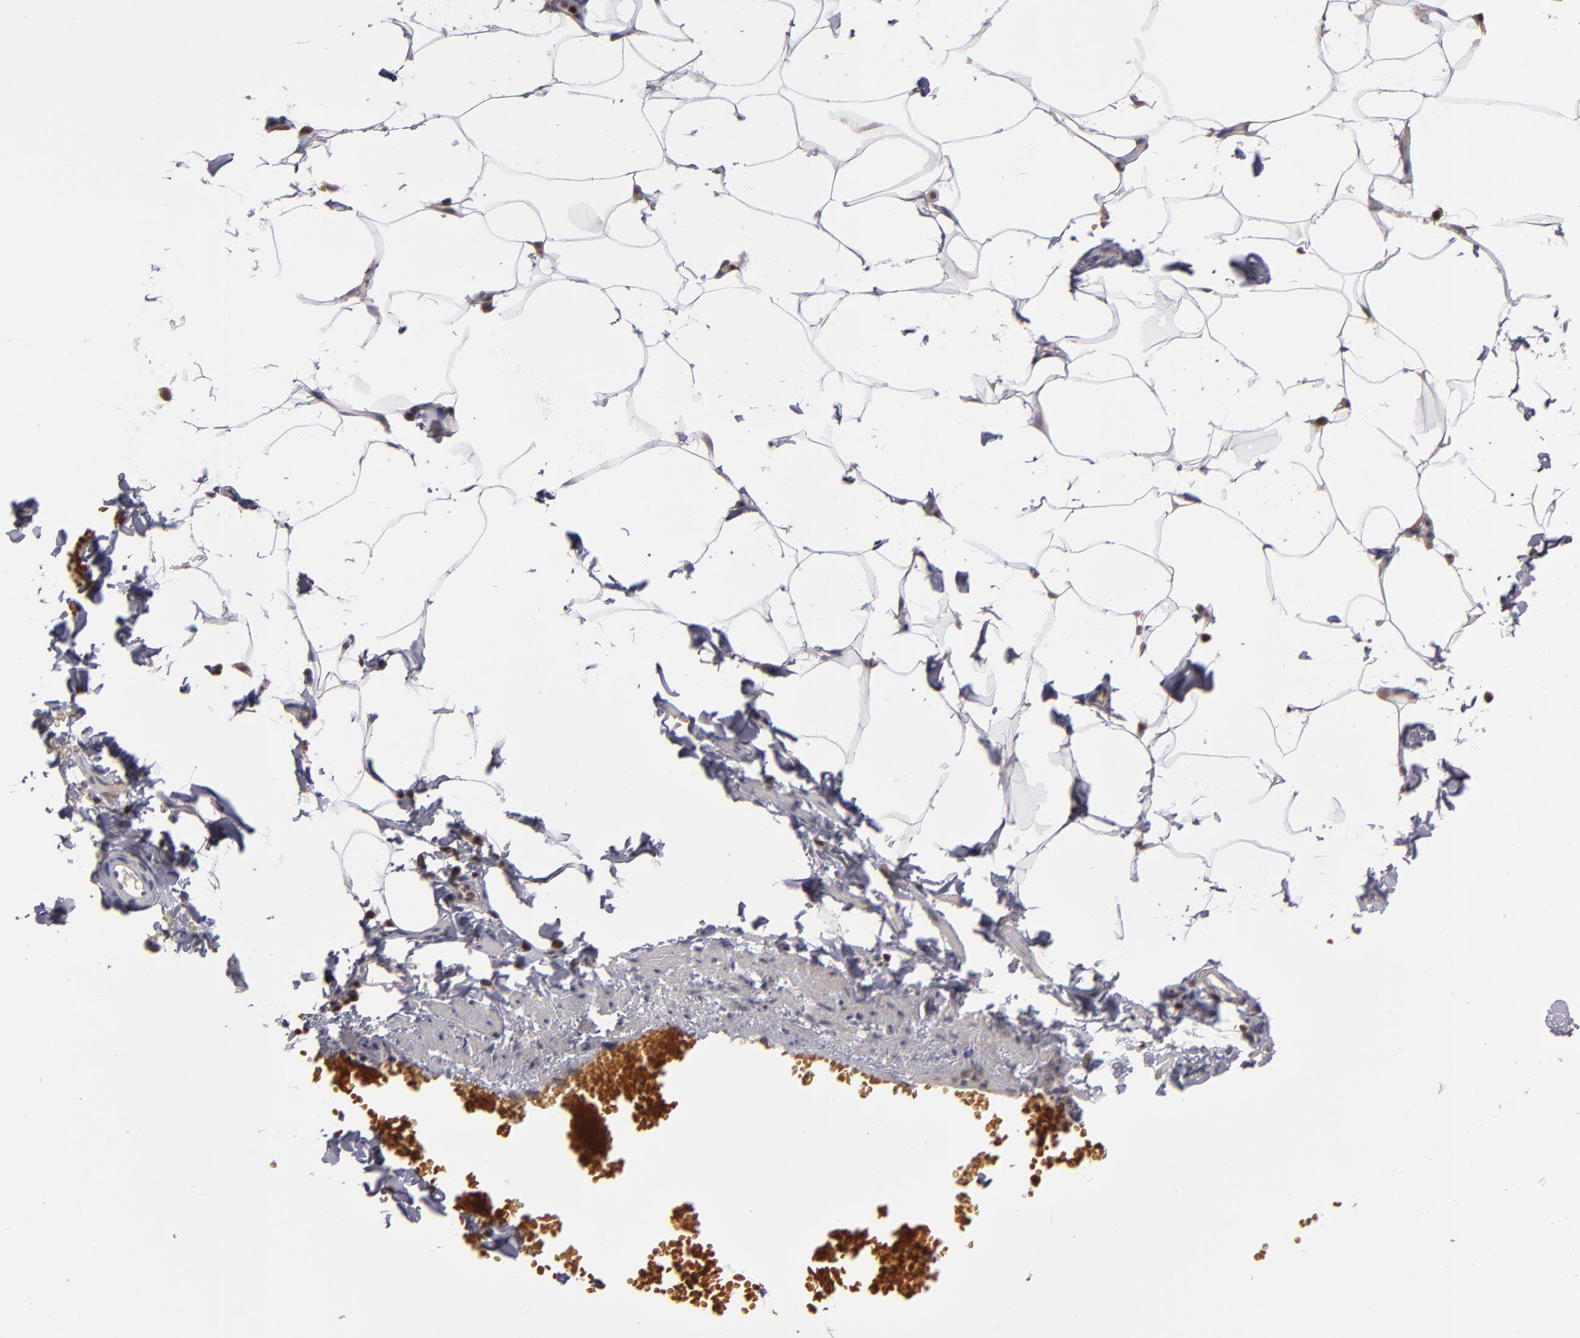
{"staining": {"intensity": "negative", "quantity": "none", "location": "none"}, "tissue": "adipose tissue", "cell_type": "Adipocytes", "image_type": "normal", "snomed": [{"axis": "morphology", "description": "Normal tissue, NOS"}, {"axis": "topography", "description": "Vascular tissue"}], "caption": "Adipocytes are negative for brown protein staining in normal adipose tissue.", "gene": "CASP1", "patient": {"sex": "male", "age": 41}}